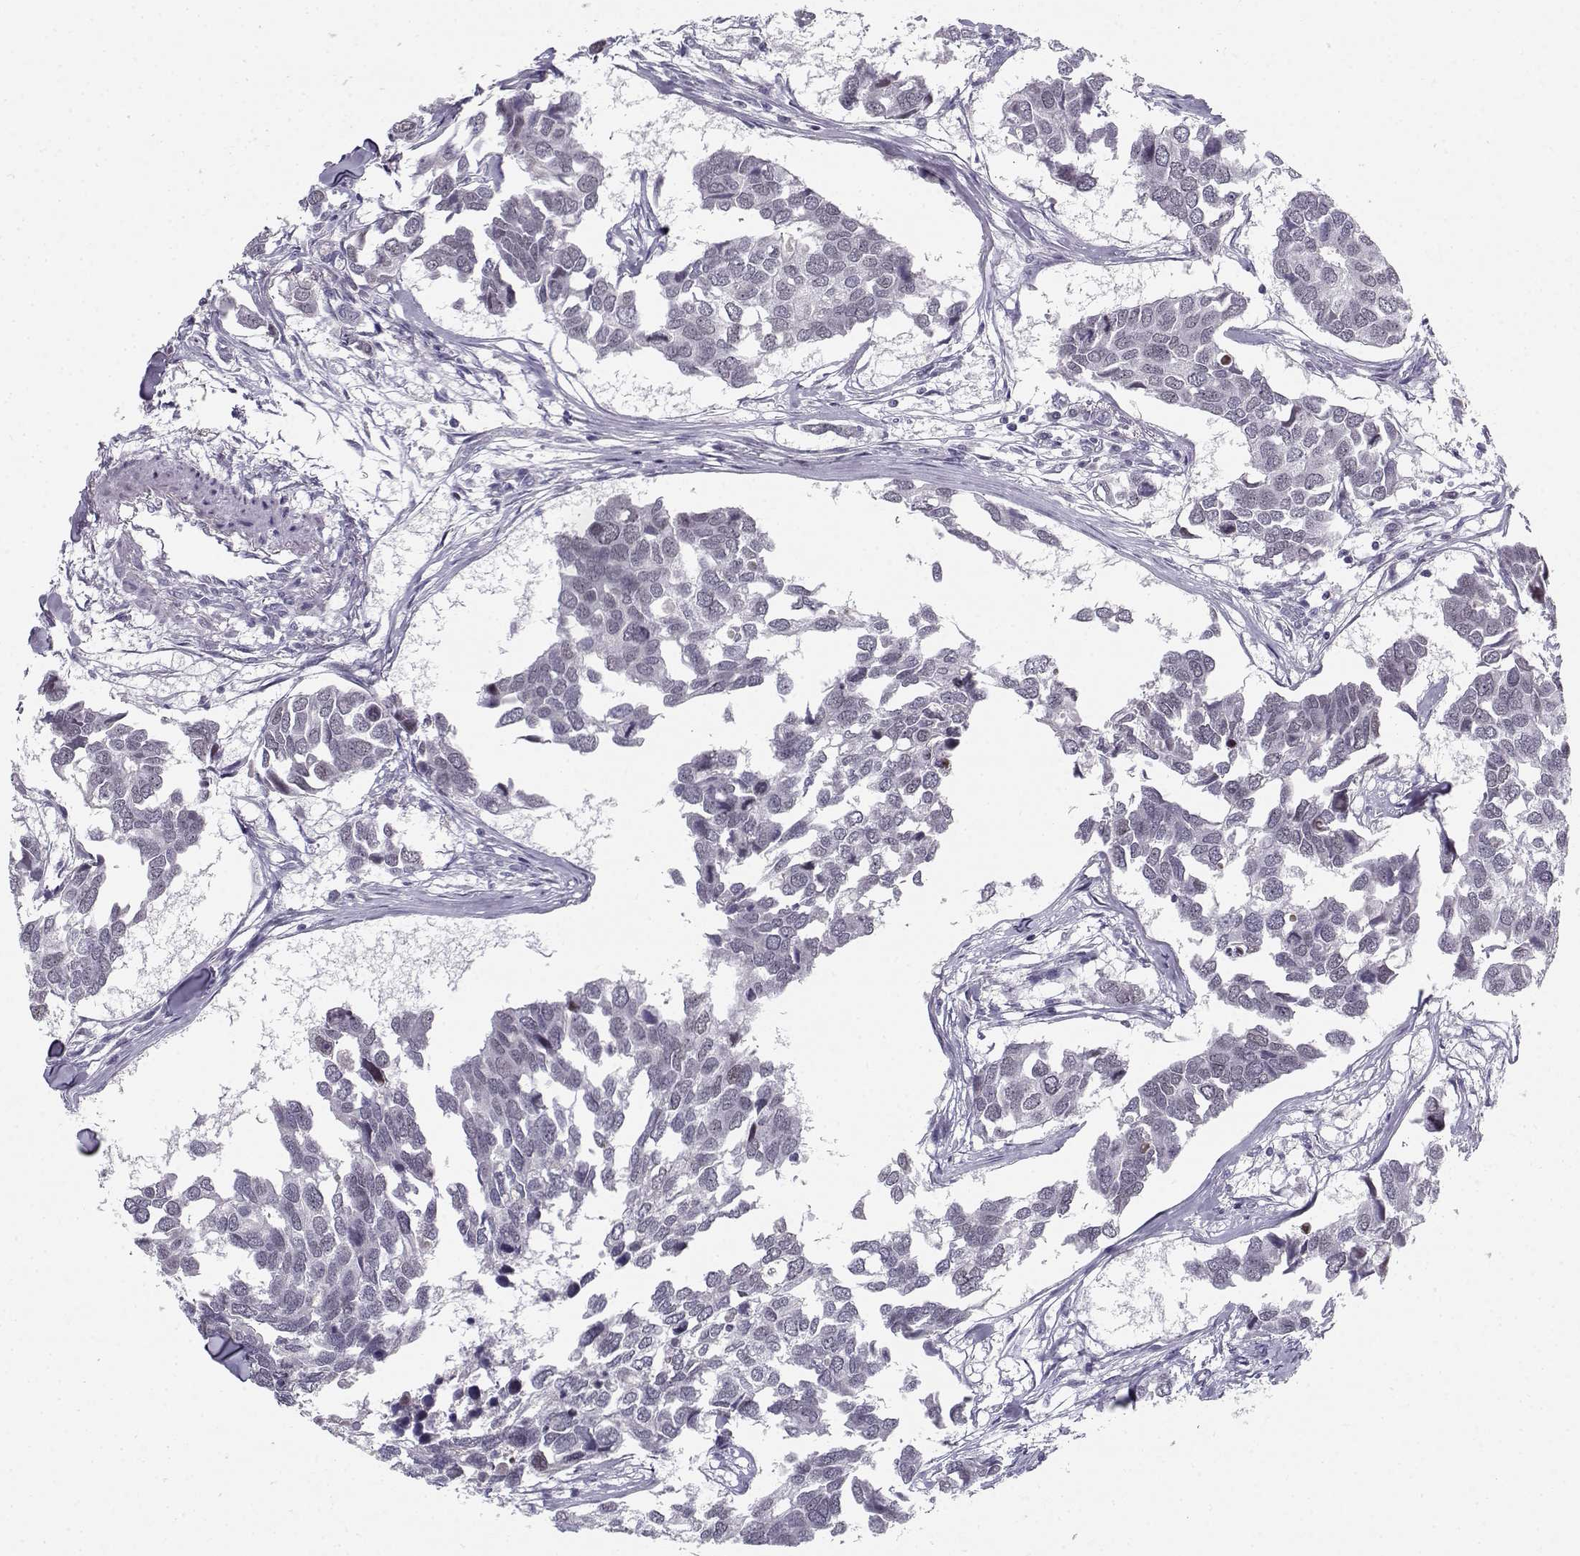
{"staining": {"intensity": "negative", "quantity": "none", "location": "none"}, "tissue": "breast cancer", "cell_type": "Tumor cells", "image_type": "cancer", "snomed": [{"axis": "morphology", "description": "Duct carcinoma"}, {"axis": "topography", "description": "Breast"}], "caption": "Image shows no protein positivity in tumor cells of breast infiltrating ductal carcinoma tissue.", "gene": "DDX25", "patient": {"sex": "female", "age": 83}}